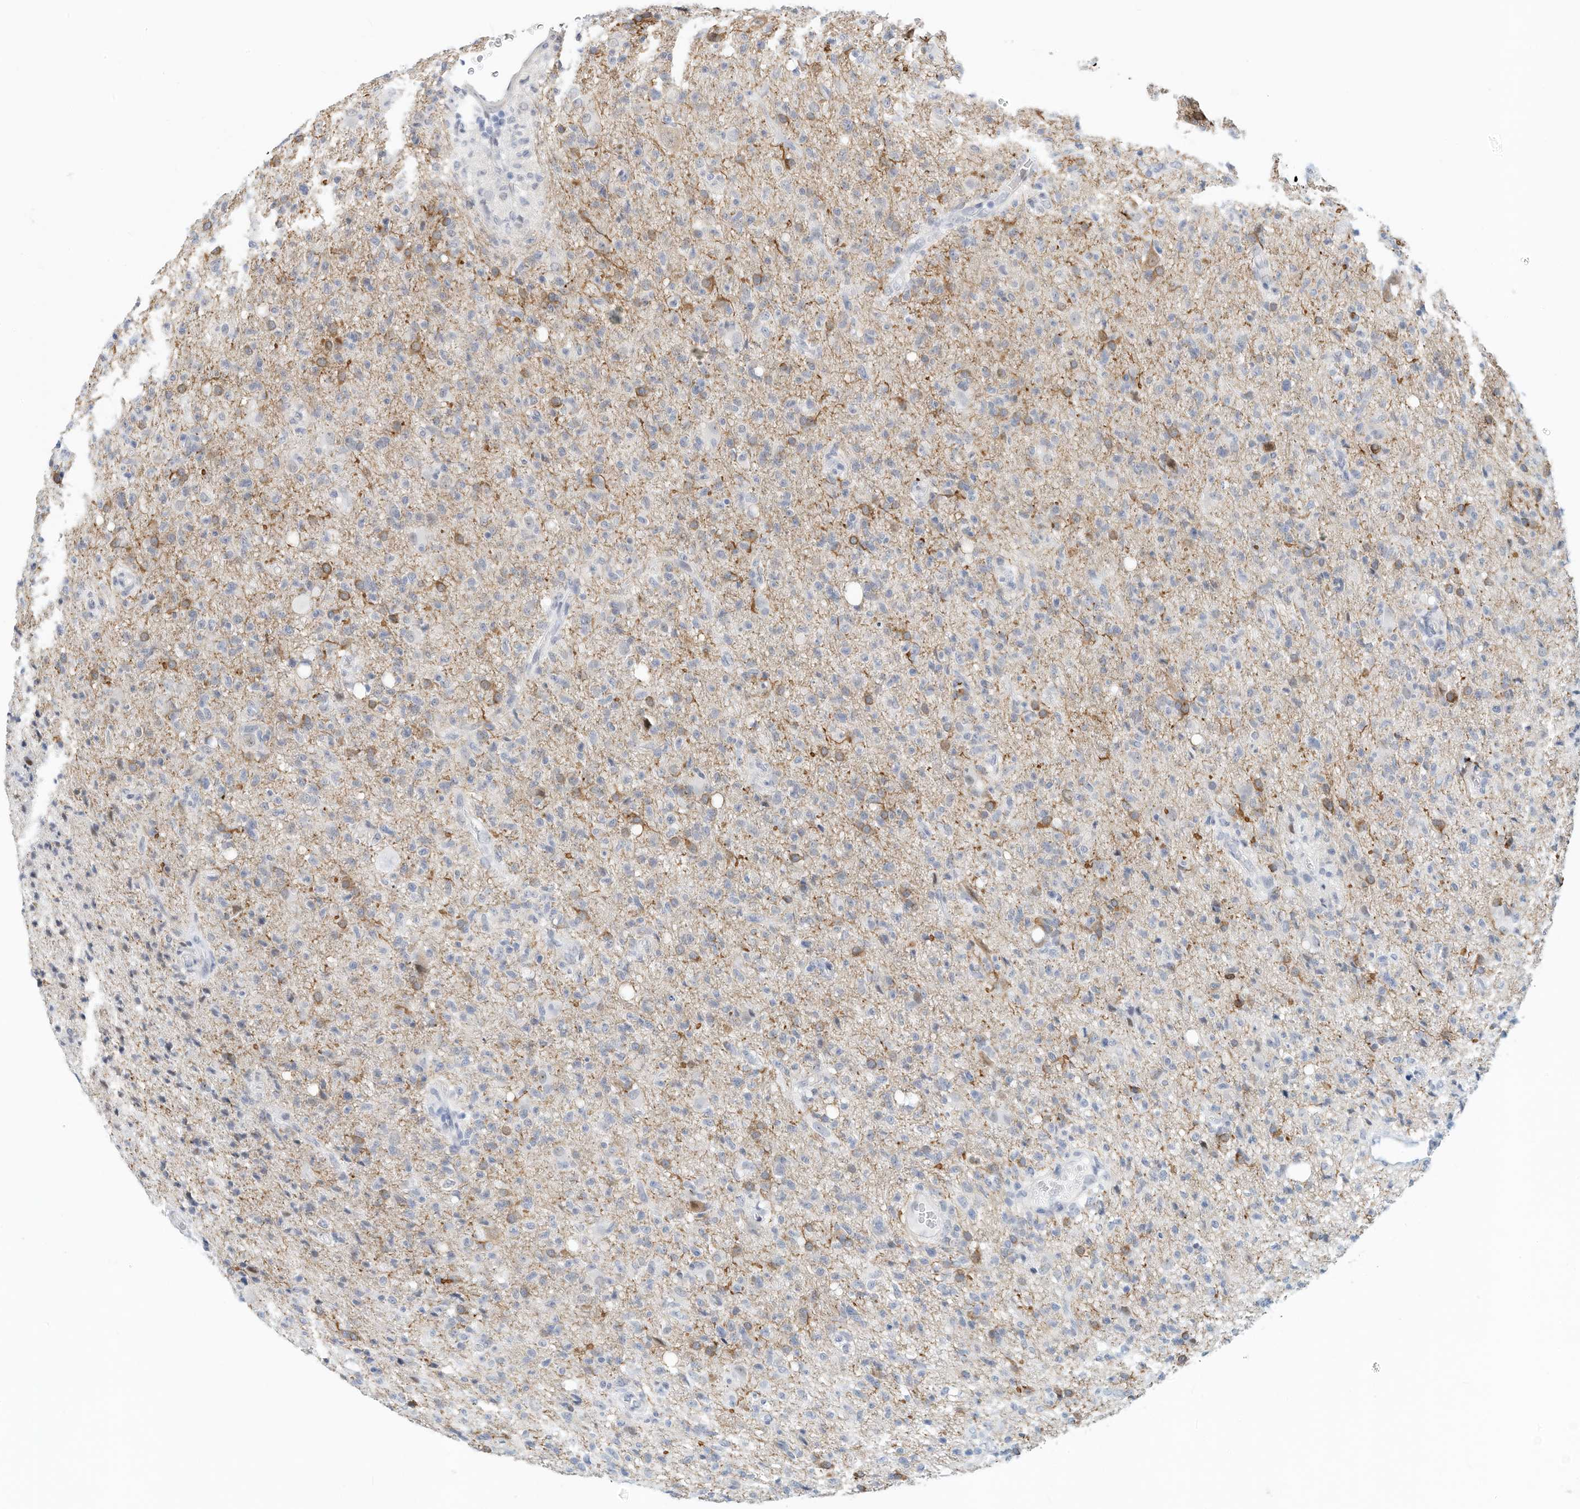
{"staining": {"intensity": "weak", "quantity": "<25%", "location": "cytoplasmic/membranous"}, "tissue": "glioma", "cell_type": "Tumor cells", "image_type": "cancer", "snomed": [{"axis": "morphology", "description": "Glioma, malignant, High grade"}, {"axis": "topography", "description": "Brain"}], "caption": "The IHC photomicrograph has no significant expression in tumor cells of high-grade glioma (malignant) tissue.", "gene": "ARHGAP28", "patient": {"sex": "female", "age": 57}}